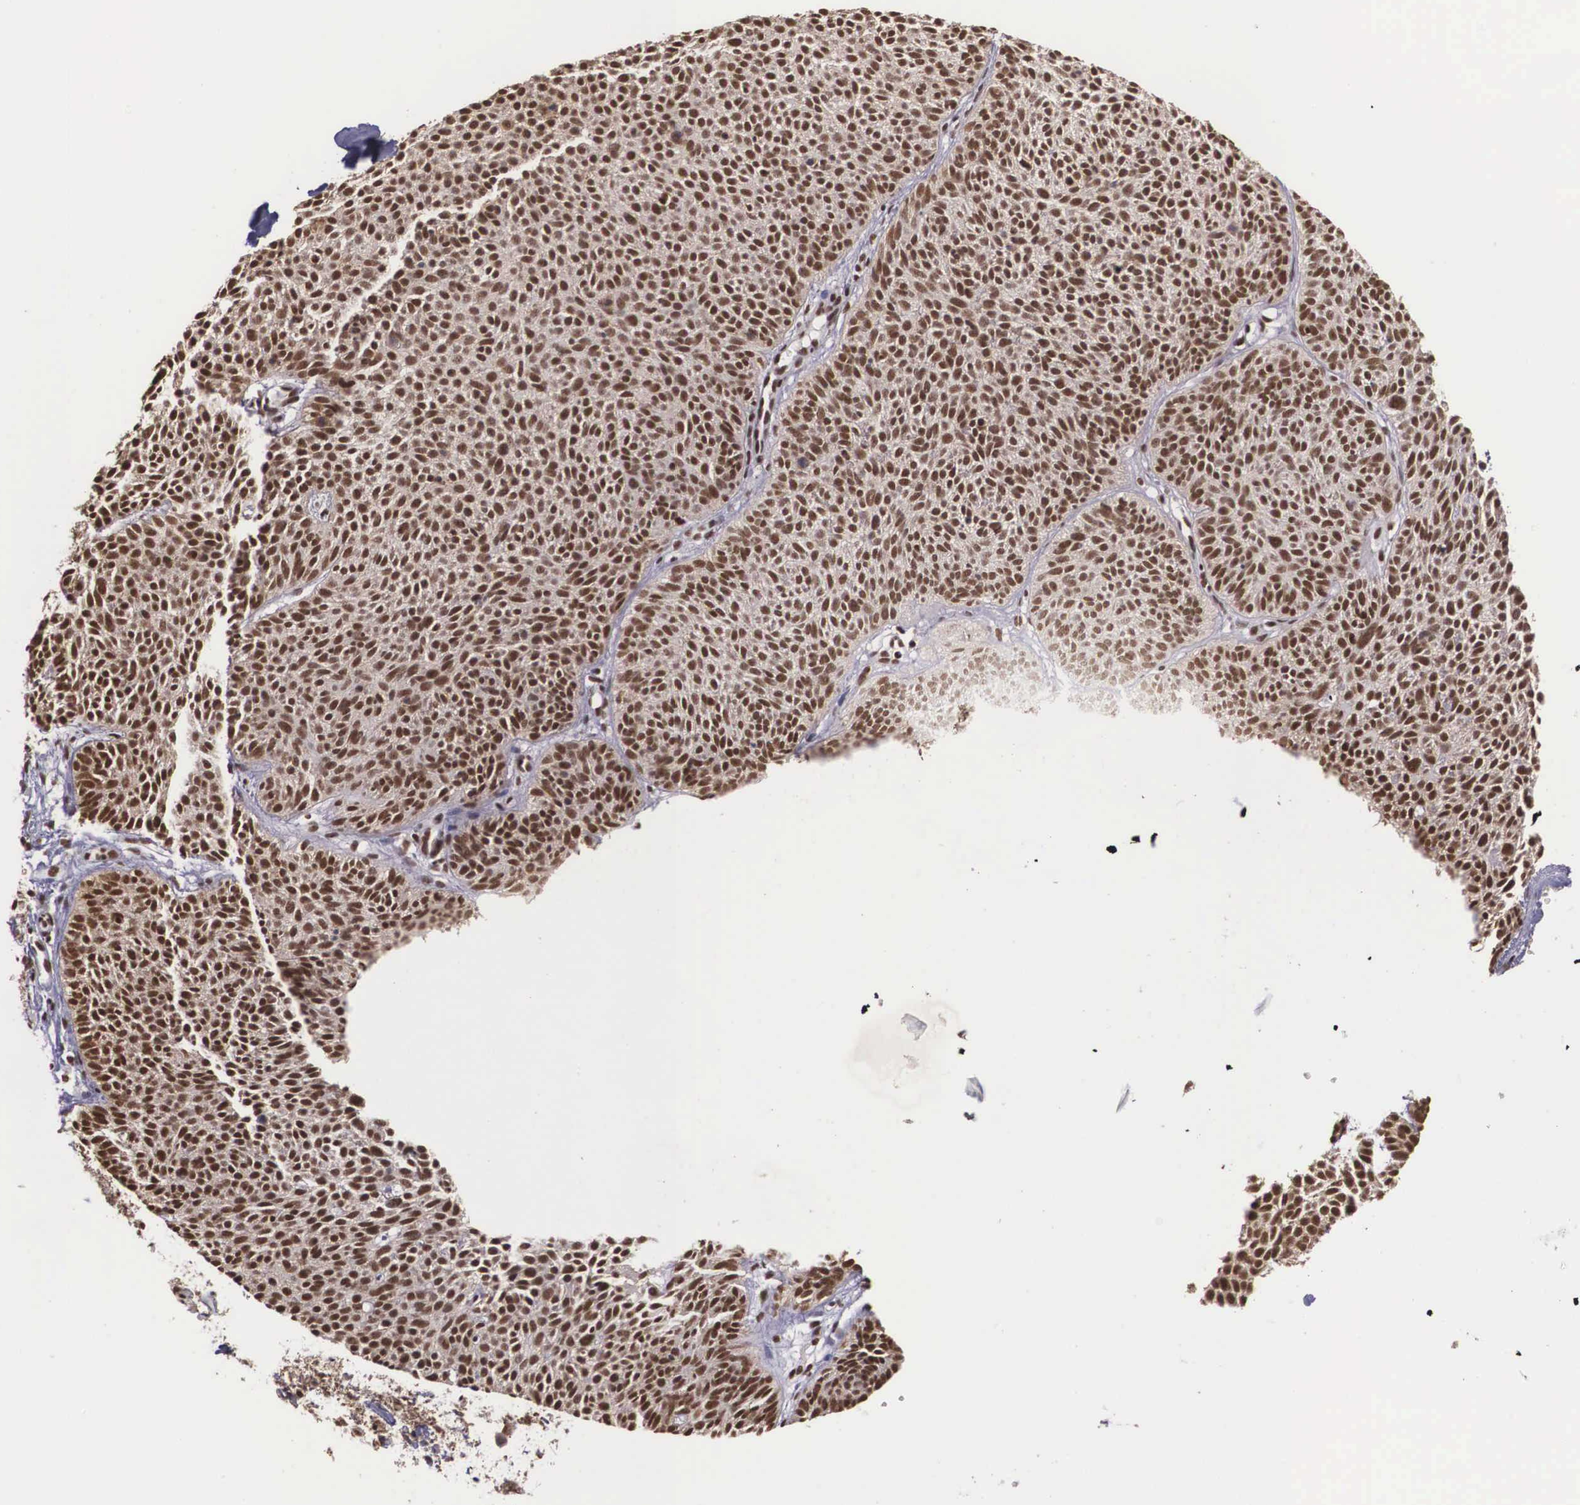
{"staining": {"intensity": "strong", "quantity": ">75%", "location": "cytoplasmic/membranous,nuclear"}, "tissue": "skin cancer", "cell_type": "Tumor cells", "image_type": "cancer", "snomed": [{"axis": "morphology", "description": "Basal cell carcinoma"}, {"axis": "topography", "description": "Skin"}], "caption": "Skin basal cell carcinoma tissue shows strong cytoplasmic/membranous and nuclear expression in approximately >75% of tumor cells, visualized by immunohistochemistry. (brown staining indicates protein expression, while blue staining denotes nuclei).", "gene": "POLR2F", "patient": {"sex": "male", "age": 84}}